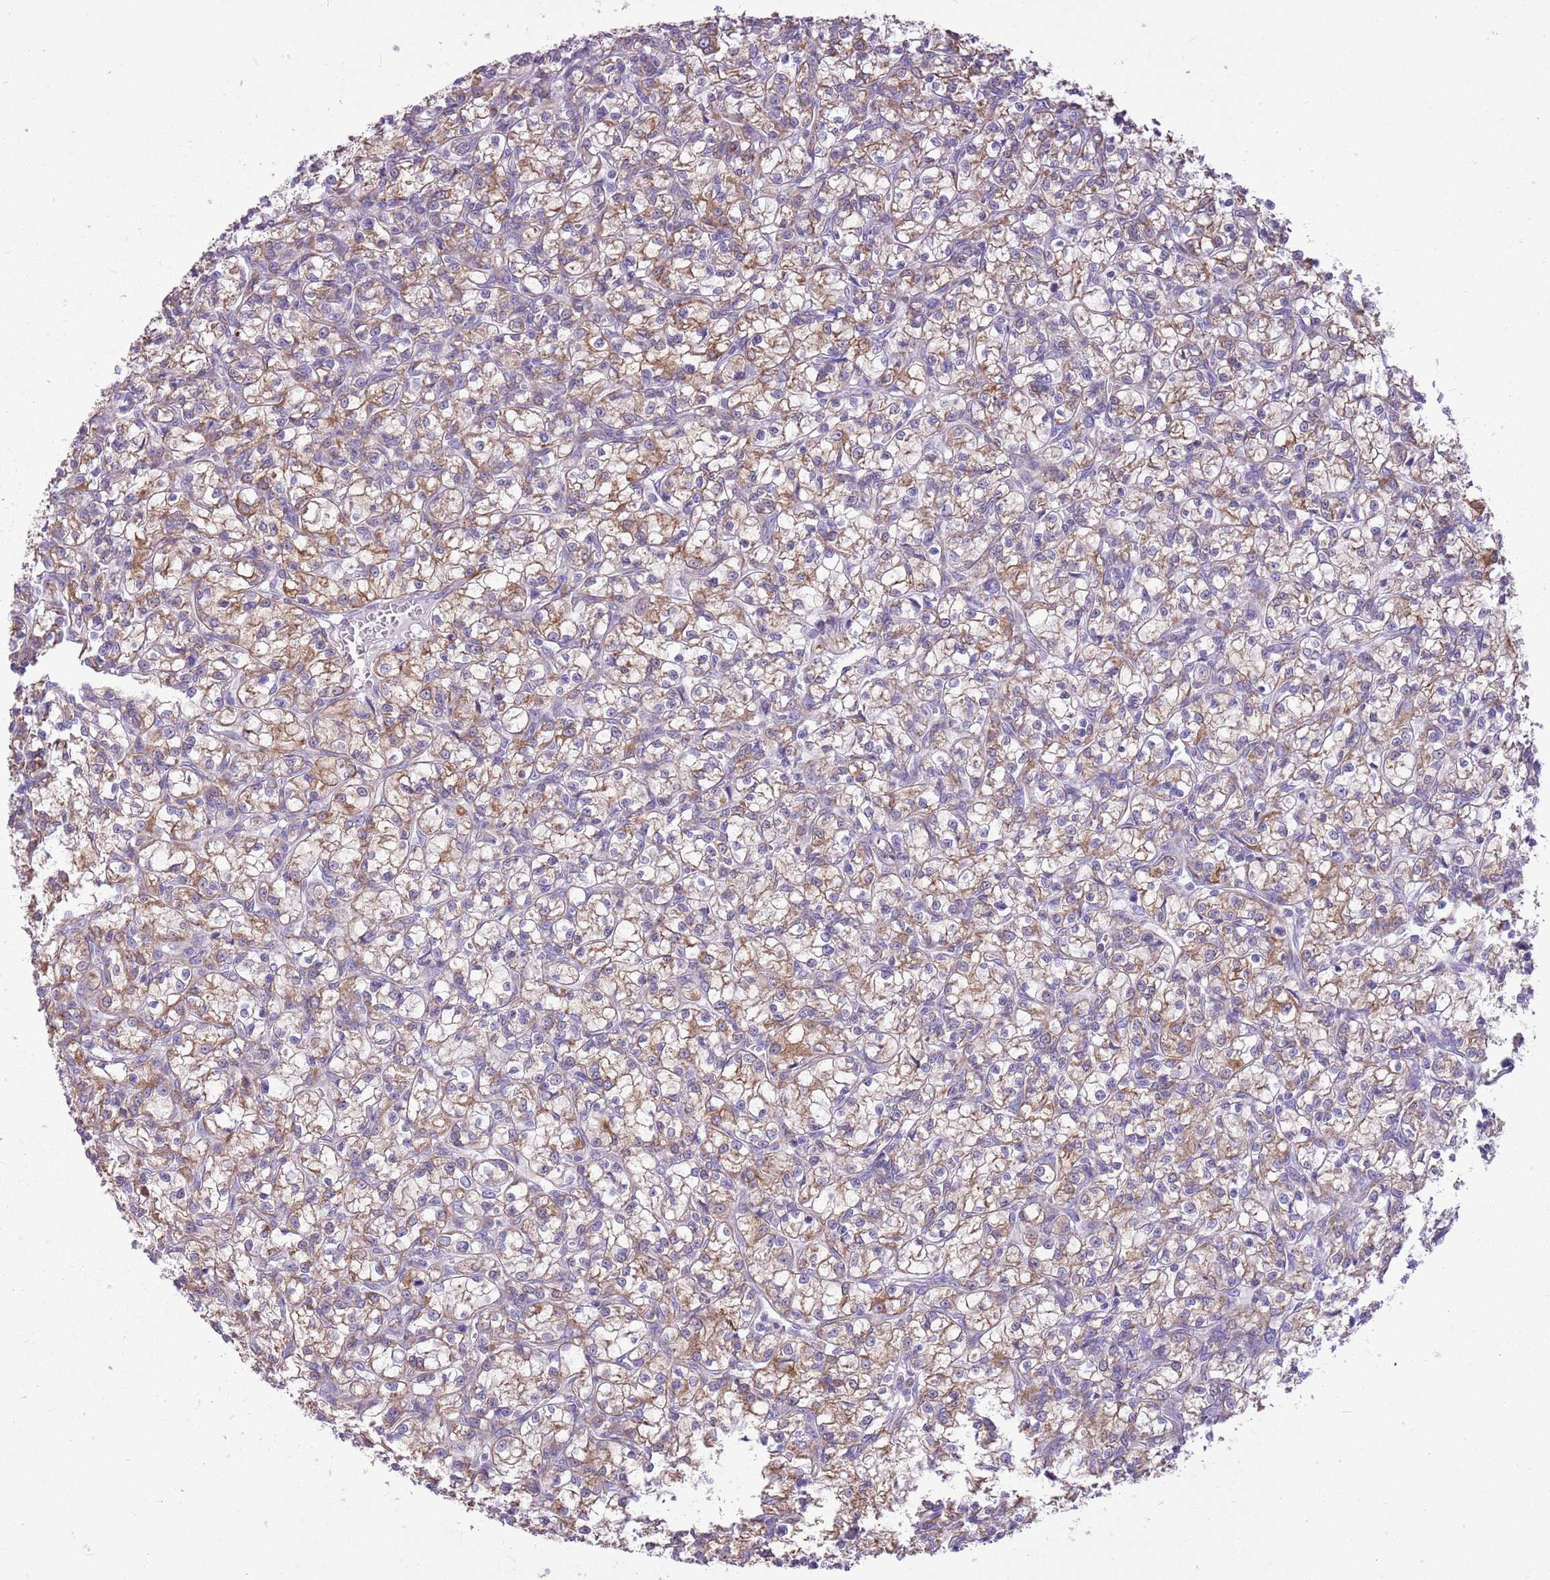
{"staining": {"intensity": "moderate", "quantity": ">75%", "location": "cytoplasmic/membranous"}, "tissue": "renal cancer", "cell_type": "Tumor cells", "image_type": "cancer", "snomed": [{"axis": "morphology", "description": "Adenocarcinoma, NOS"}, {"axis": "topography", "description": "Kidney"}], "caption": "Immunohistochemical staining of renal cancer (adenocarcinoma) displays moderate cytoplasmic/membranous protein staining in about >75% of tumor cells.", "gene": "KCTD19", "patient": {"sex": "female", "age": 59}}